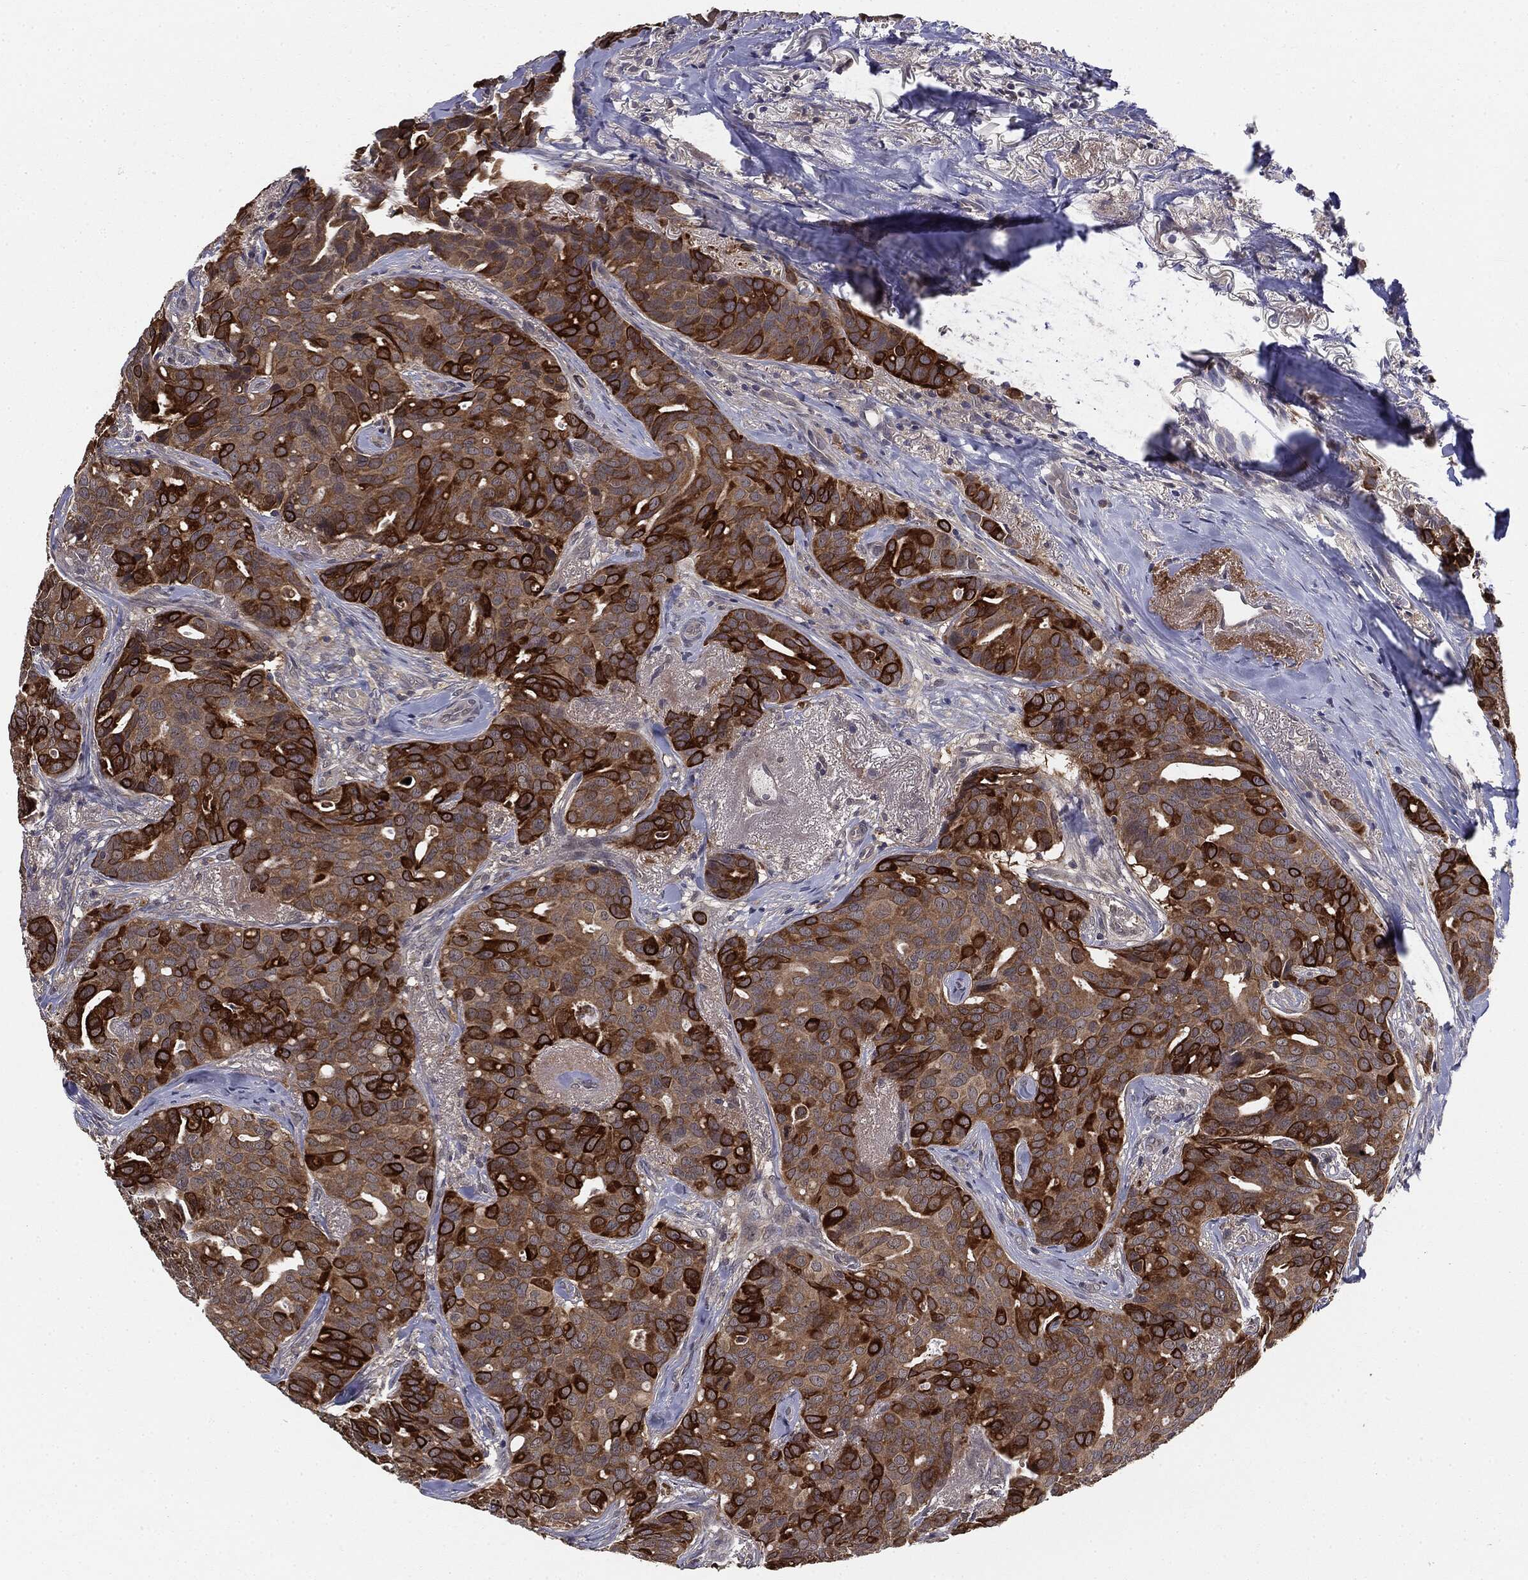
{"staining": {"intensity": "strong", "quantity": "25%-75%", "location": "cytoplasmic/membranous"}, "tissue": "breast cancer", "cell_type": "Tumor cells", "image_type": "cancer", "snomed": [{"axis": "morphology", "description": "Duct carcinoma"}, {"axis": "topography", "description": "Breast"}], "caption": "DAB (3,3'-diaminobenzidine) immunohistochemical staining of breast intraductal carcinoma exhibits strong cytoplasmic/membranous protein positivity in about 25%-75% of tumor cells.", "gene": "KRT7", "patient": {"sex": "female", "age": 54}}